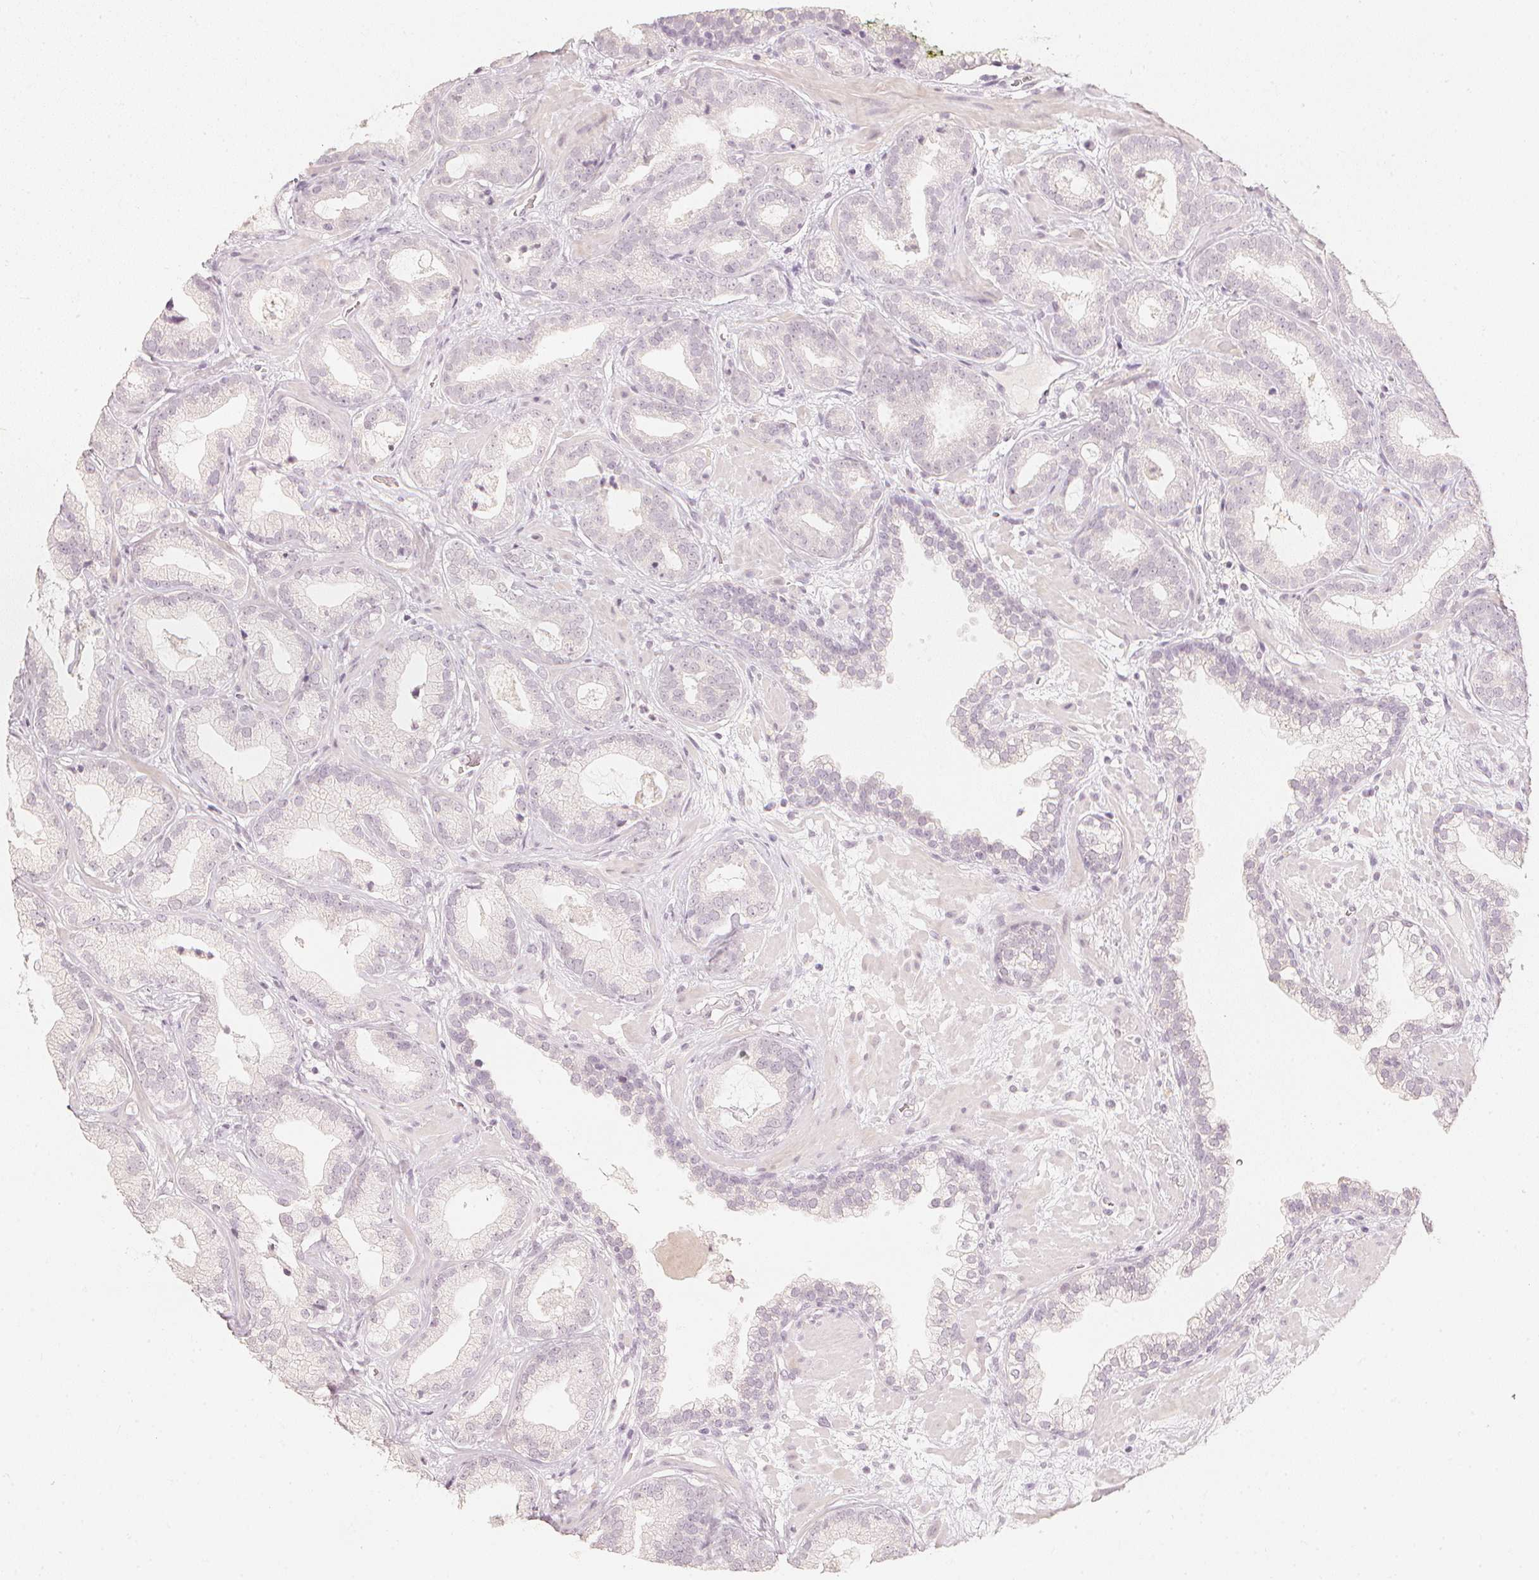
{"staining": {"intensity": "negative", "quantity": "none", "location": "none"}, "tissue": "prostate cancer", "cell_type": "Tumor cells", "image_type": "cancer", "snomed": [{"axis": "morphology", "description": "Adenocarcinoma, Low grade"}, {"axis": "topography", "description": "Prostate"}], "caption": "A micrograph of human adenocarcinoma (low-grade) (prostate) is negative for staining in tumor cells.", "gene": "CALB1", "patient": {"sex": "male", "age": 62}}